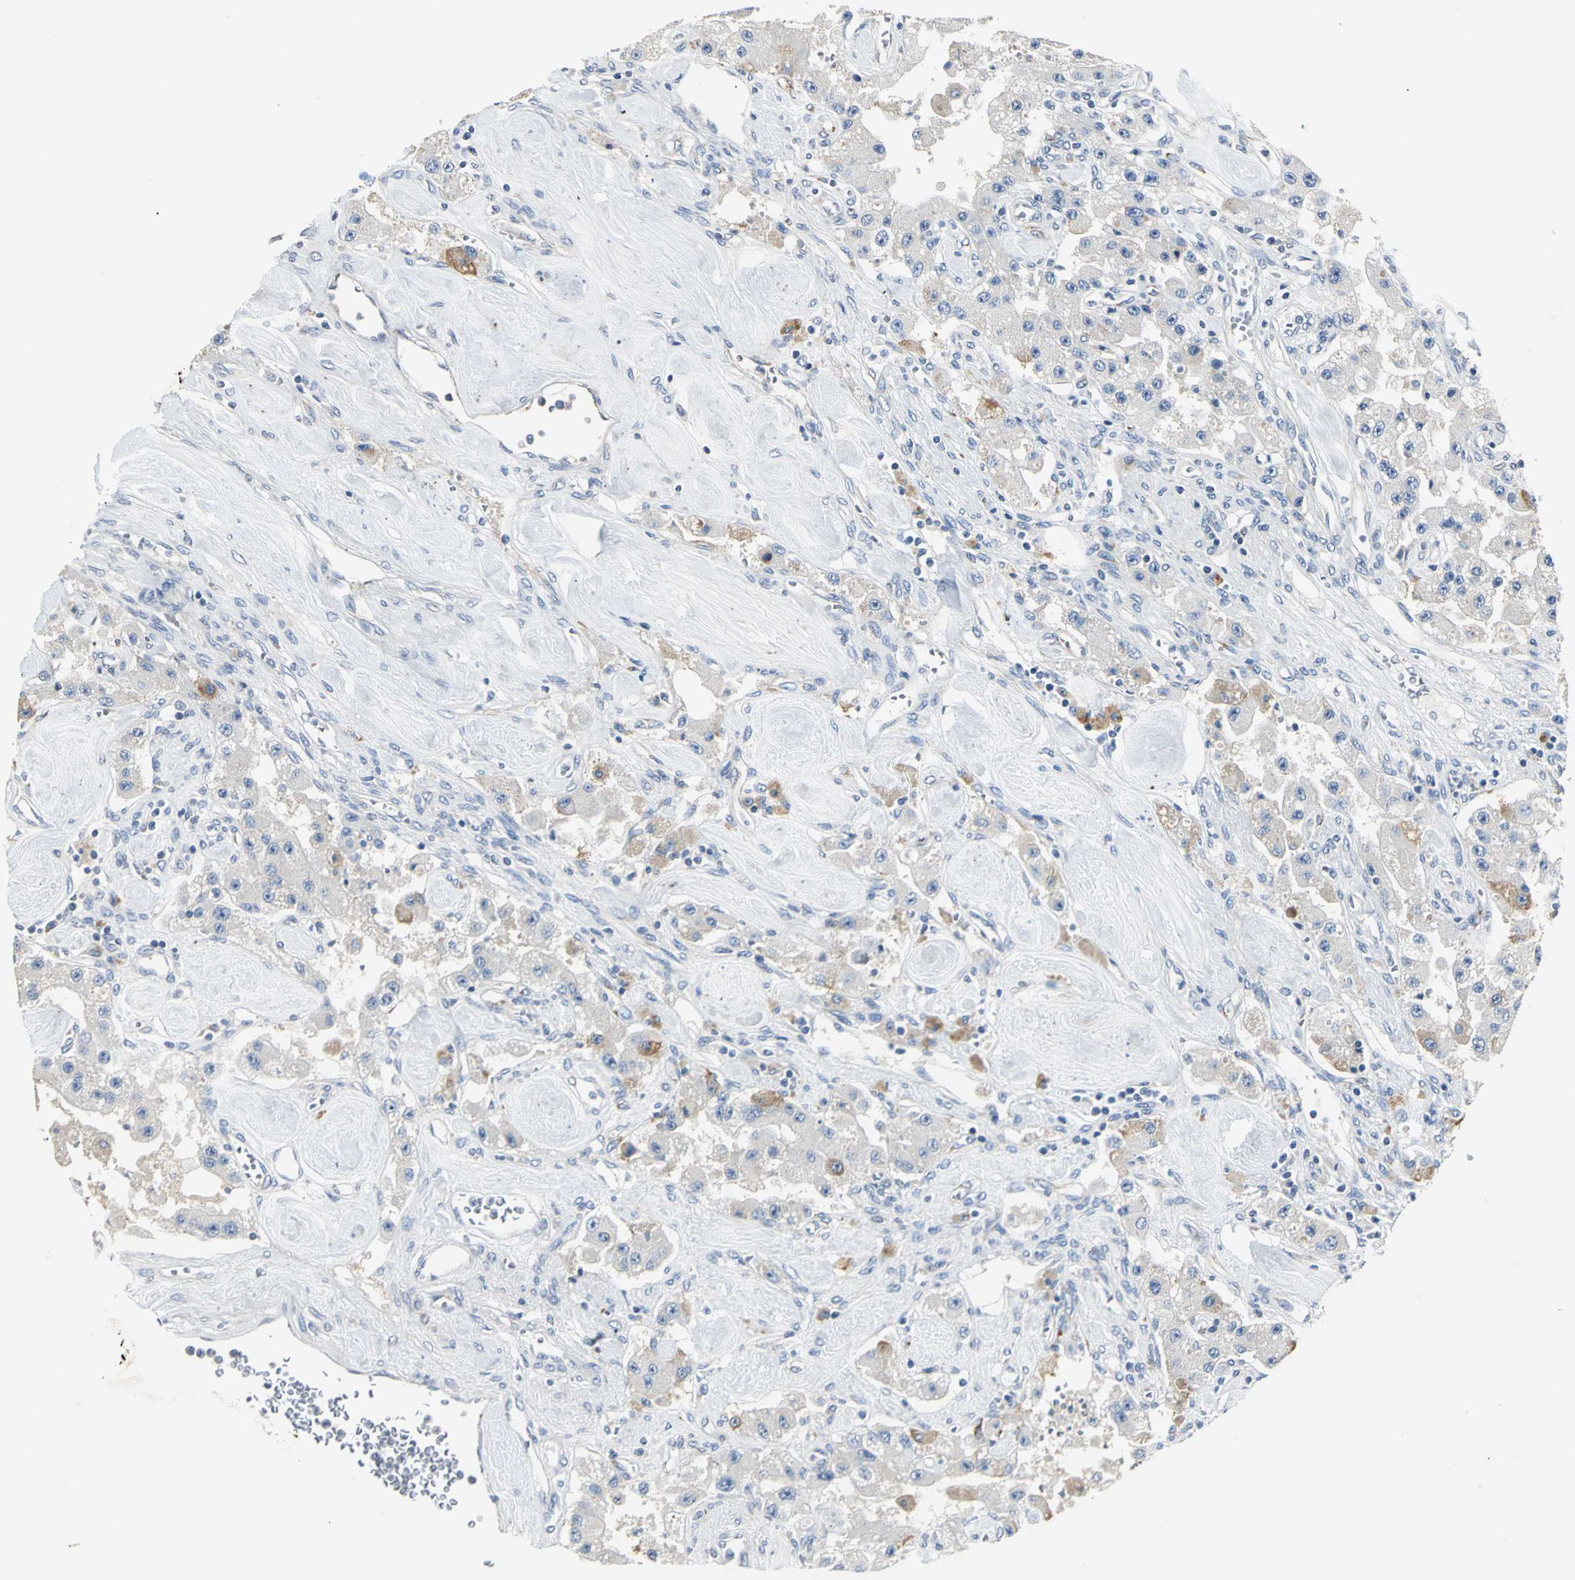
{"staining": {"intensity": "weak", "quantity": "<25%", "location": "cytoplasmic/membranous"}, "tissue": "carcinoid", "cell_type": "Tumor cells", "image_type": "cancer", "snomed": [{"axis": "morphology", "description": "Carcinoid, malignant, NOS"}, {"axis": "topography", "description": "Pancreas"}], "caption": "Immunohistochemistry histopathology image of carcinoid stained for a protein (brown), which exhibits no expression in tumor cells. Nuclei are stained in blue.", "gene": "B3GNT2", "patient": {"sex": "male", "age": 41}}